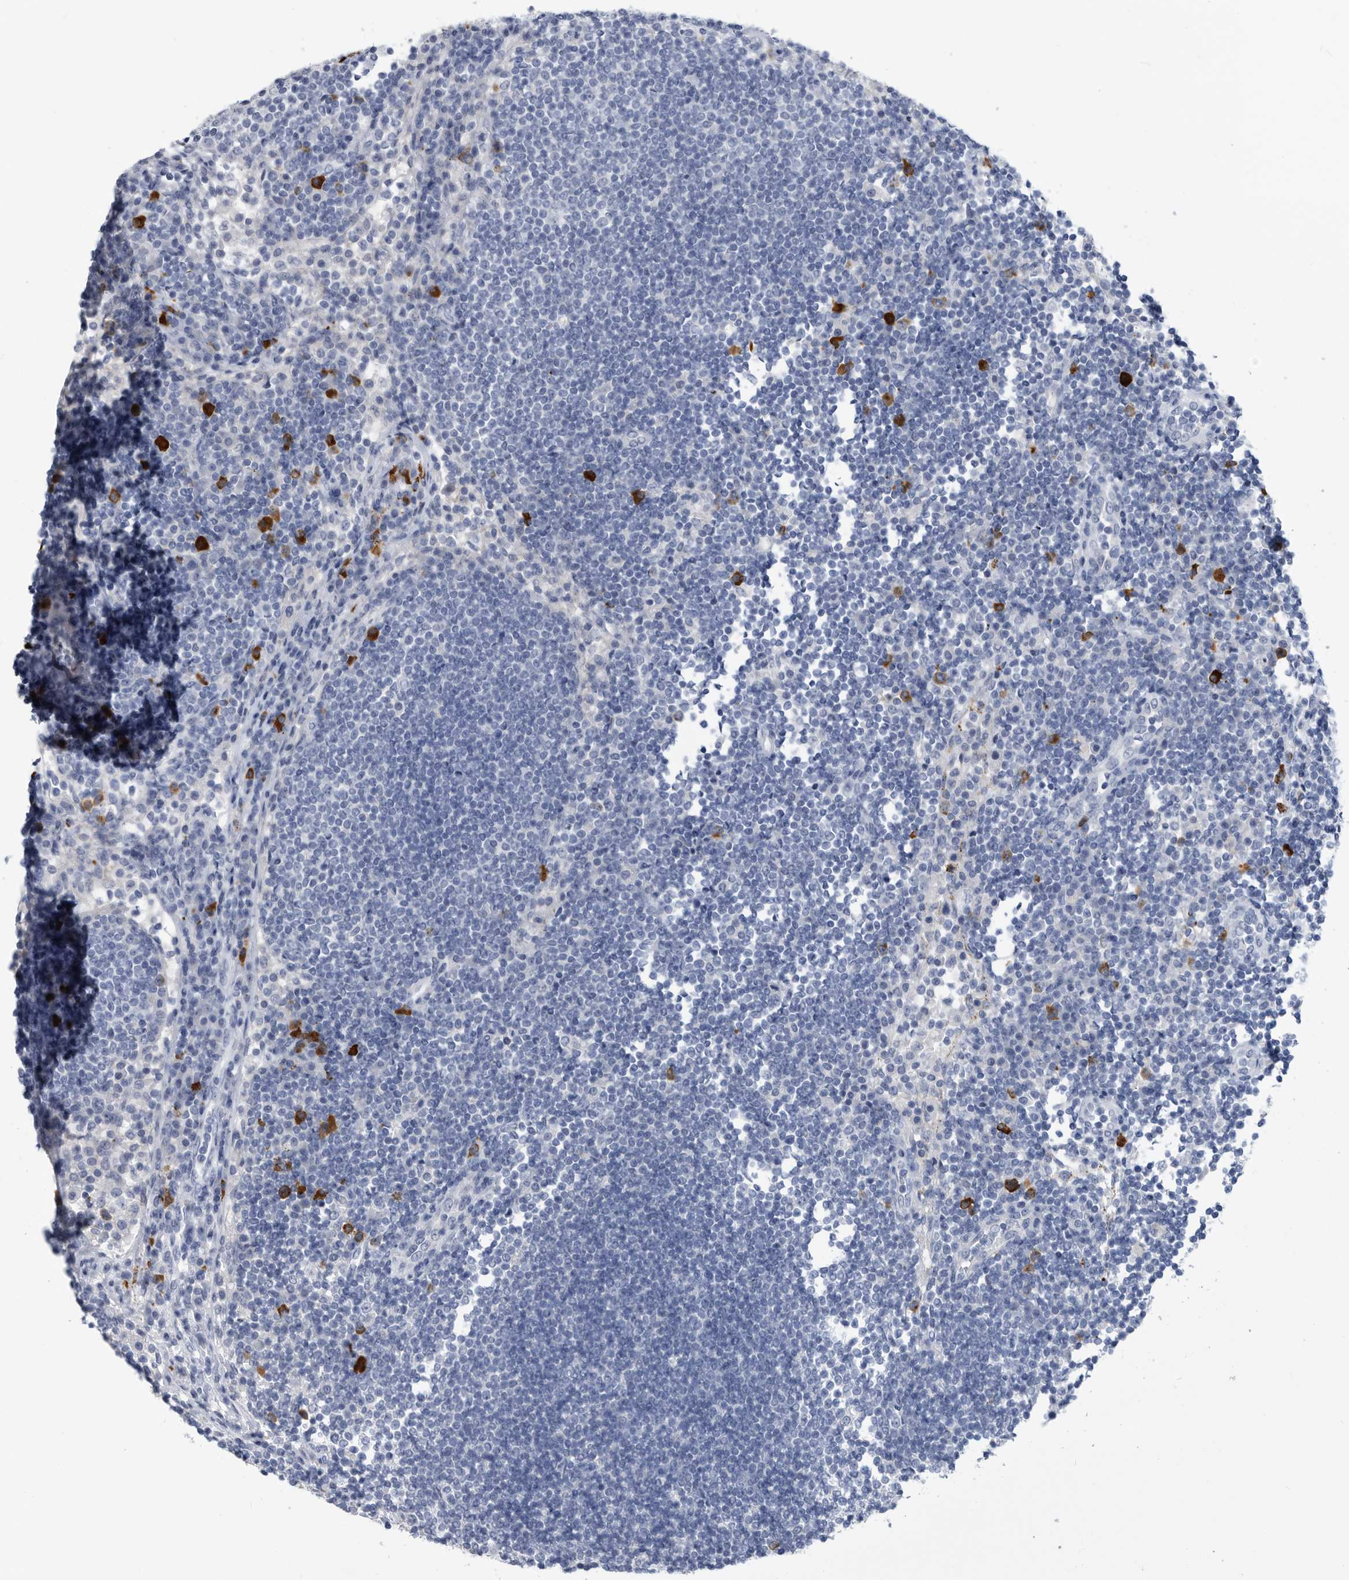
{"staining": {"intensity": "negative", "quantity": "none", "location": "none"}, "tissue": "lymph node", "cell_type": "Germinal center cells", "image_type": "normal", "snomed": [{"axis": "morphology", "description": "Normal tissue, NOS"}, {"axis": "topography", "description": "Lymph node"}], "caption": "DAB (3,3'-diaminobenzidine) immunohistochemical staining of benign human lymph node exhibits no significant positivity in germinal center cells.", "gene": "BTBD6", "patient": {"sex": "female", "age": 53}}